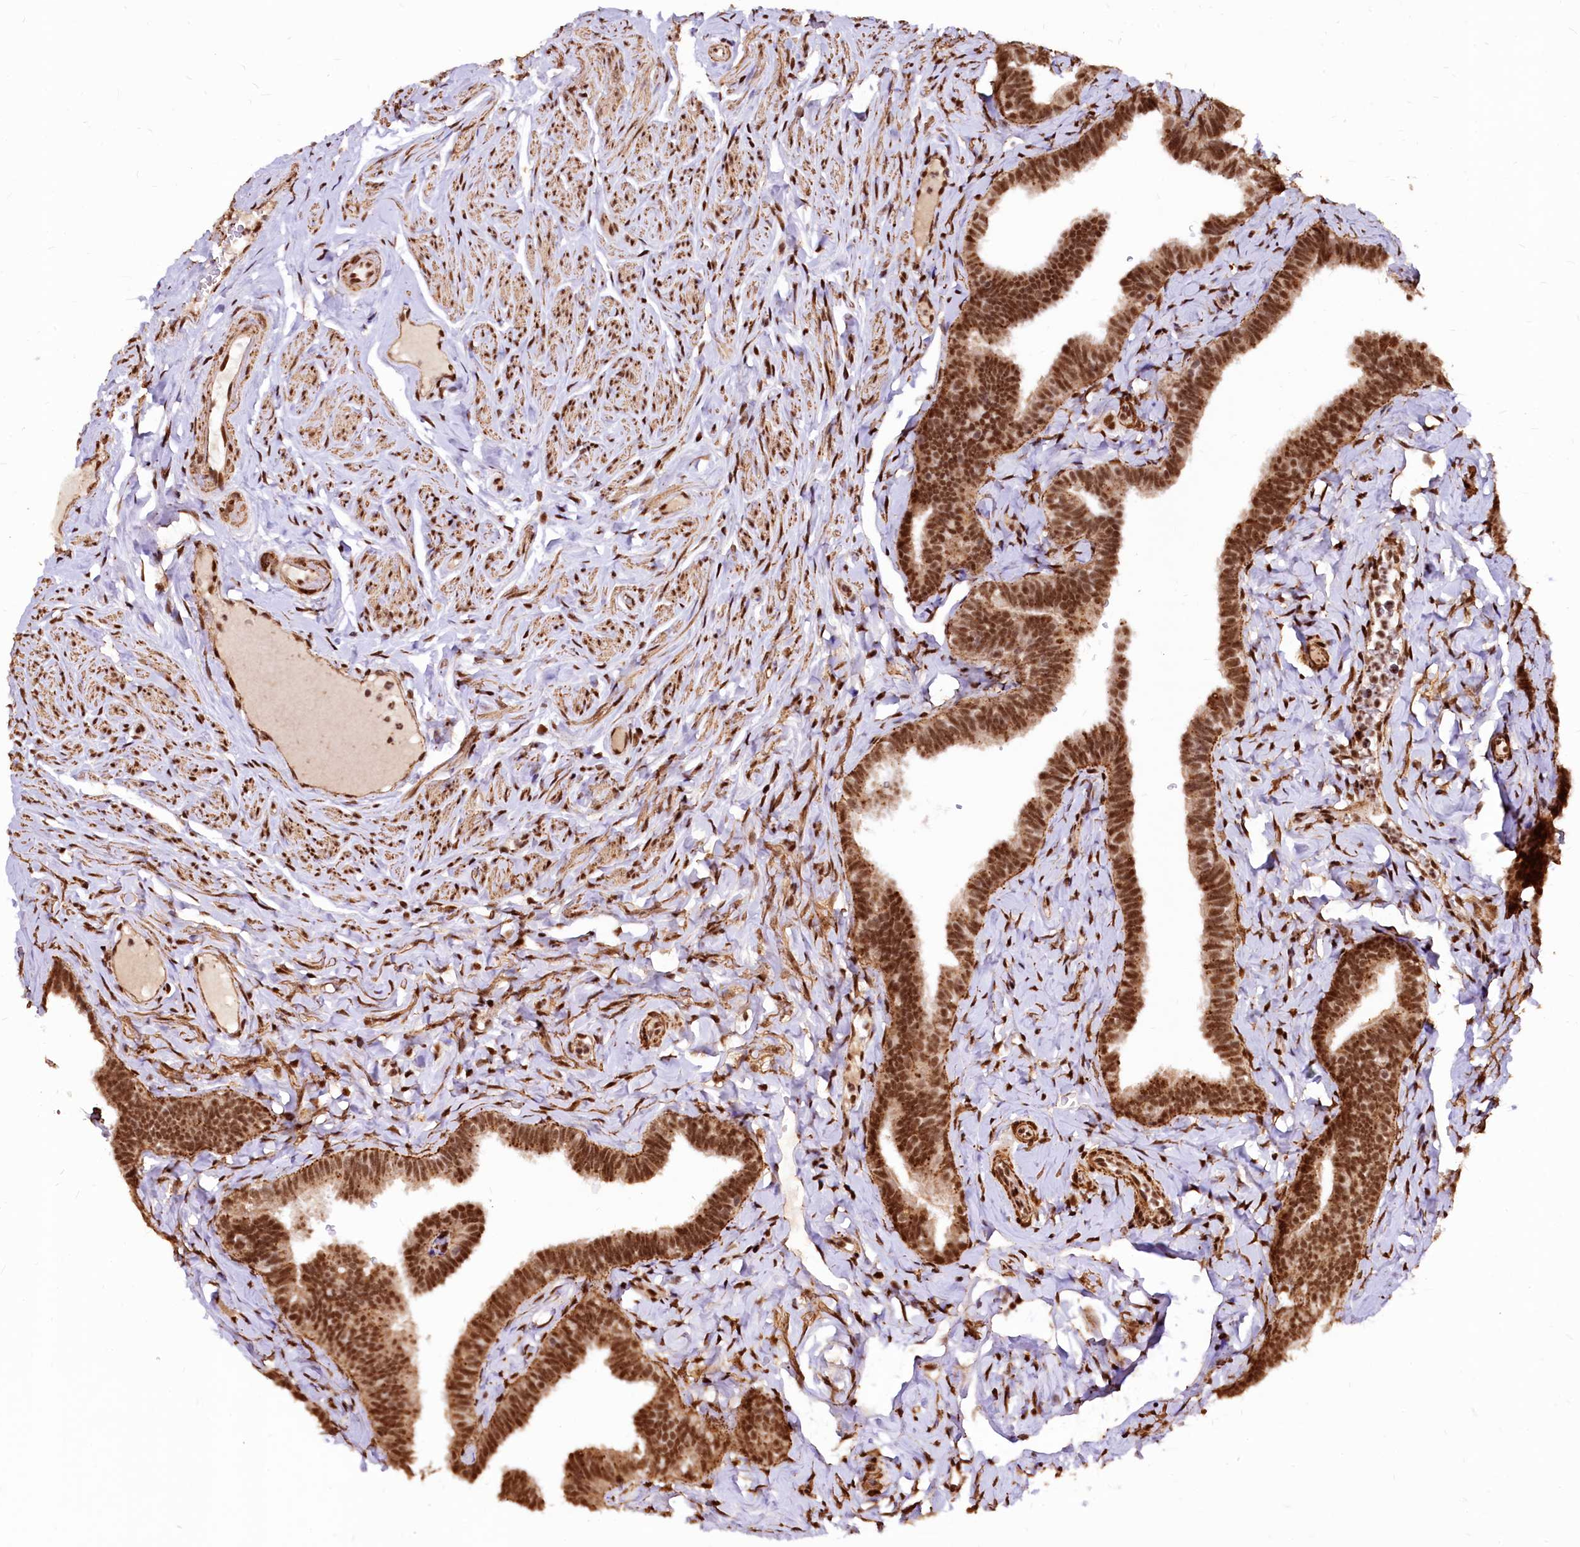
{"staining": {"intensity": "strong", "quantity": ">75%", "location": "nuclear"}, "tissue": "fallopian tube", "cell_type": "Glandular cells", "image_type": "normal", "snomed": [{"axis": "morphology", "description": "Normal tissue, NOS"}, {"axis": "topography", "description": "Fallopian tube"}], "caption": "DAB (3,3'-diaminobenzidine) immunohistochemical staining of benign fallopian tube displays strong nuclear protein staining in approximately >75% of glandular cells. Using DAB (3,3'-diaminobenzidine) (brown) and hematoxylin (blue) stains, captured at high magnification using brightfield microscopy.", "gene": "PDS5B", "patient": {"sex": "female", "age": 65}}